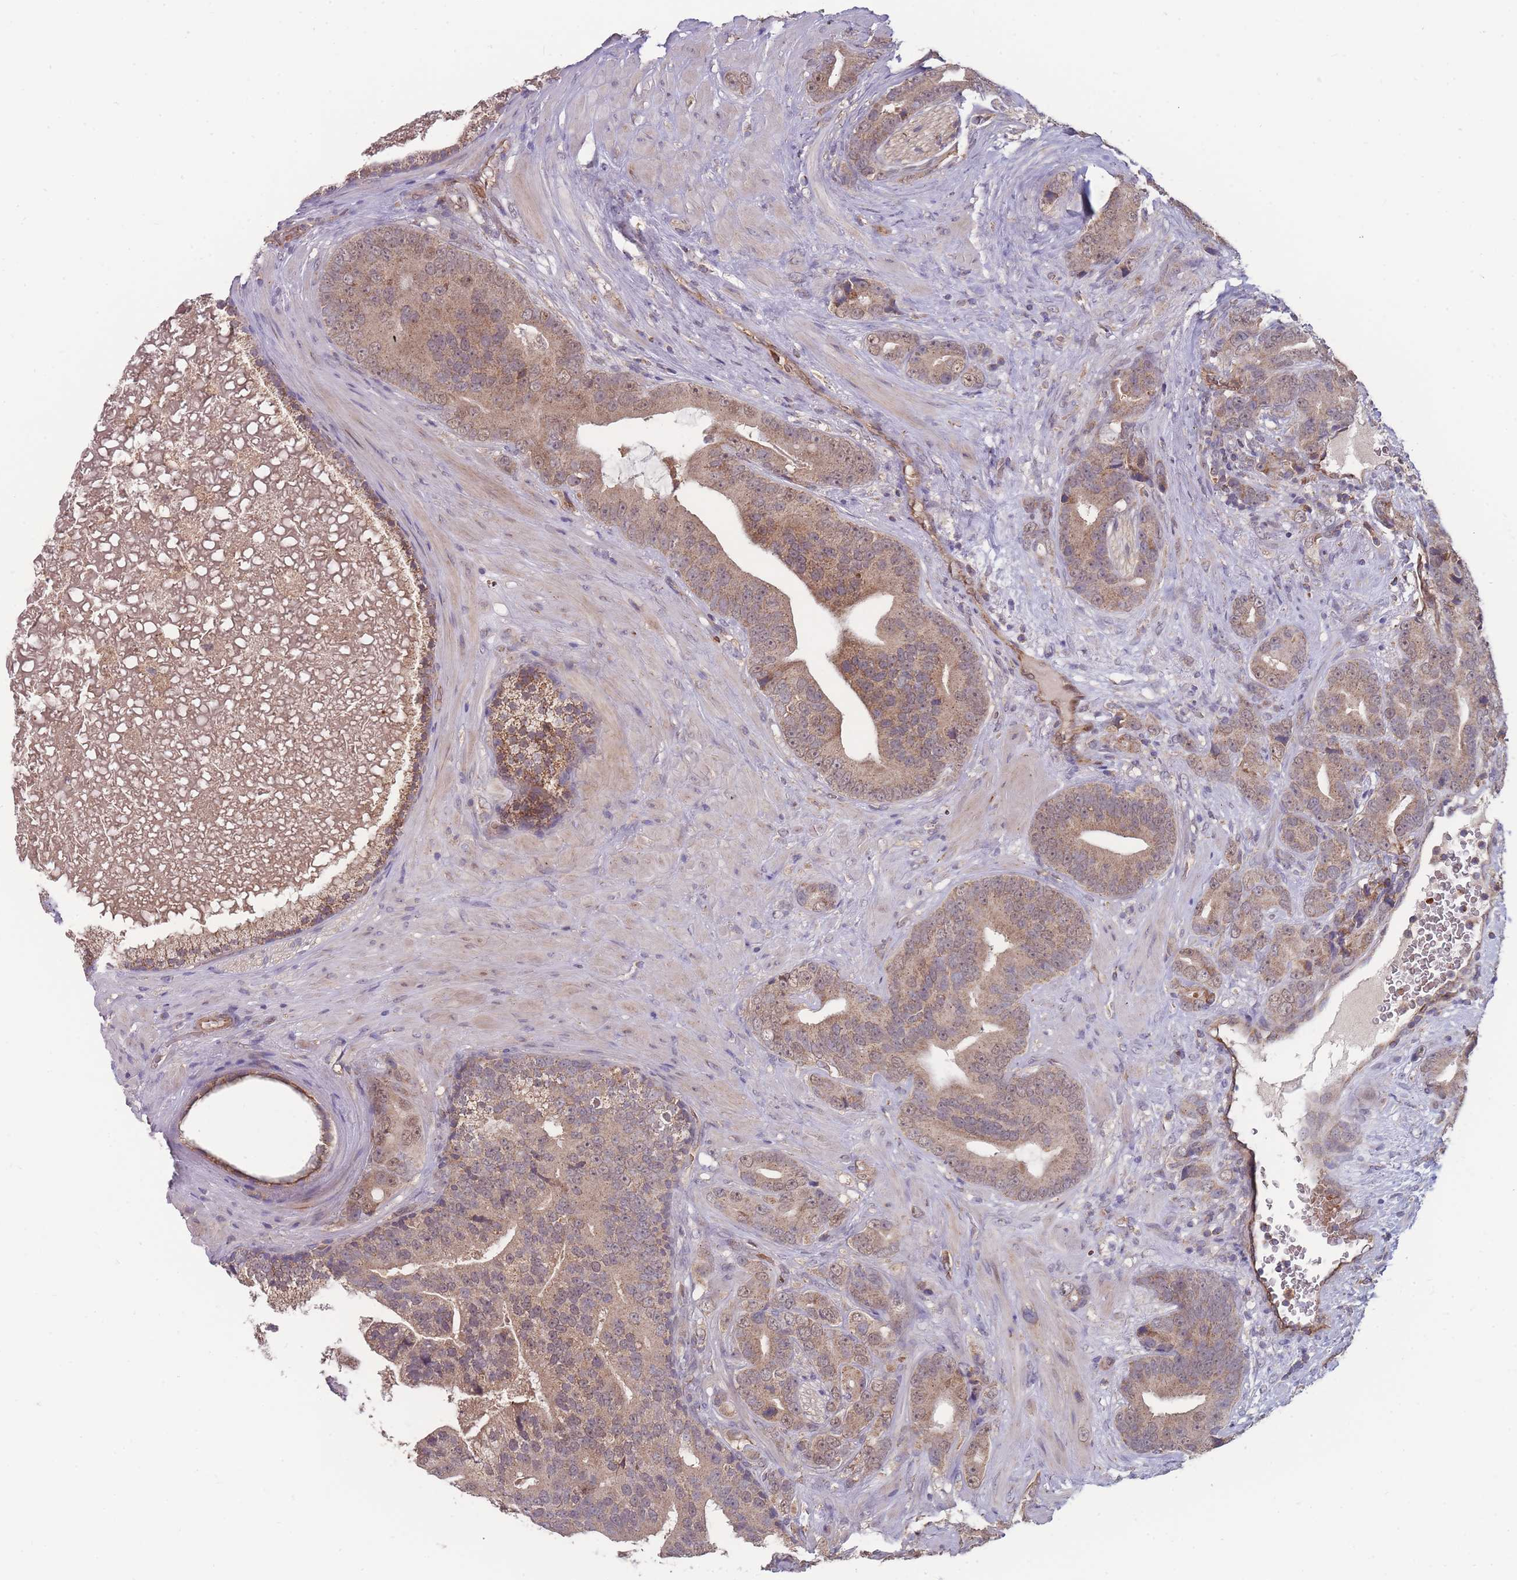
{"staining": {"intensity": "moderate", "quantity": ">75%", "location": "cytoplasmic/membranous"}, "tissue": "prostate cancer", "cell_type": "Tumor cells", "image_type": "cancer", "snomed": [{"axis": "morphology", "description": "Adenocarcinoma, High grade"}, {"axis": "topography", "description": "Prostate"}], "caption": "Prostate cancer stained with a brown dye reveals moderate cytoplasmic/membranous positive positivity in approximately >75% of tumor cells.", "gene": "SLC35B4", "patient": {"sex": "male", "age": 55}}